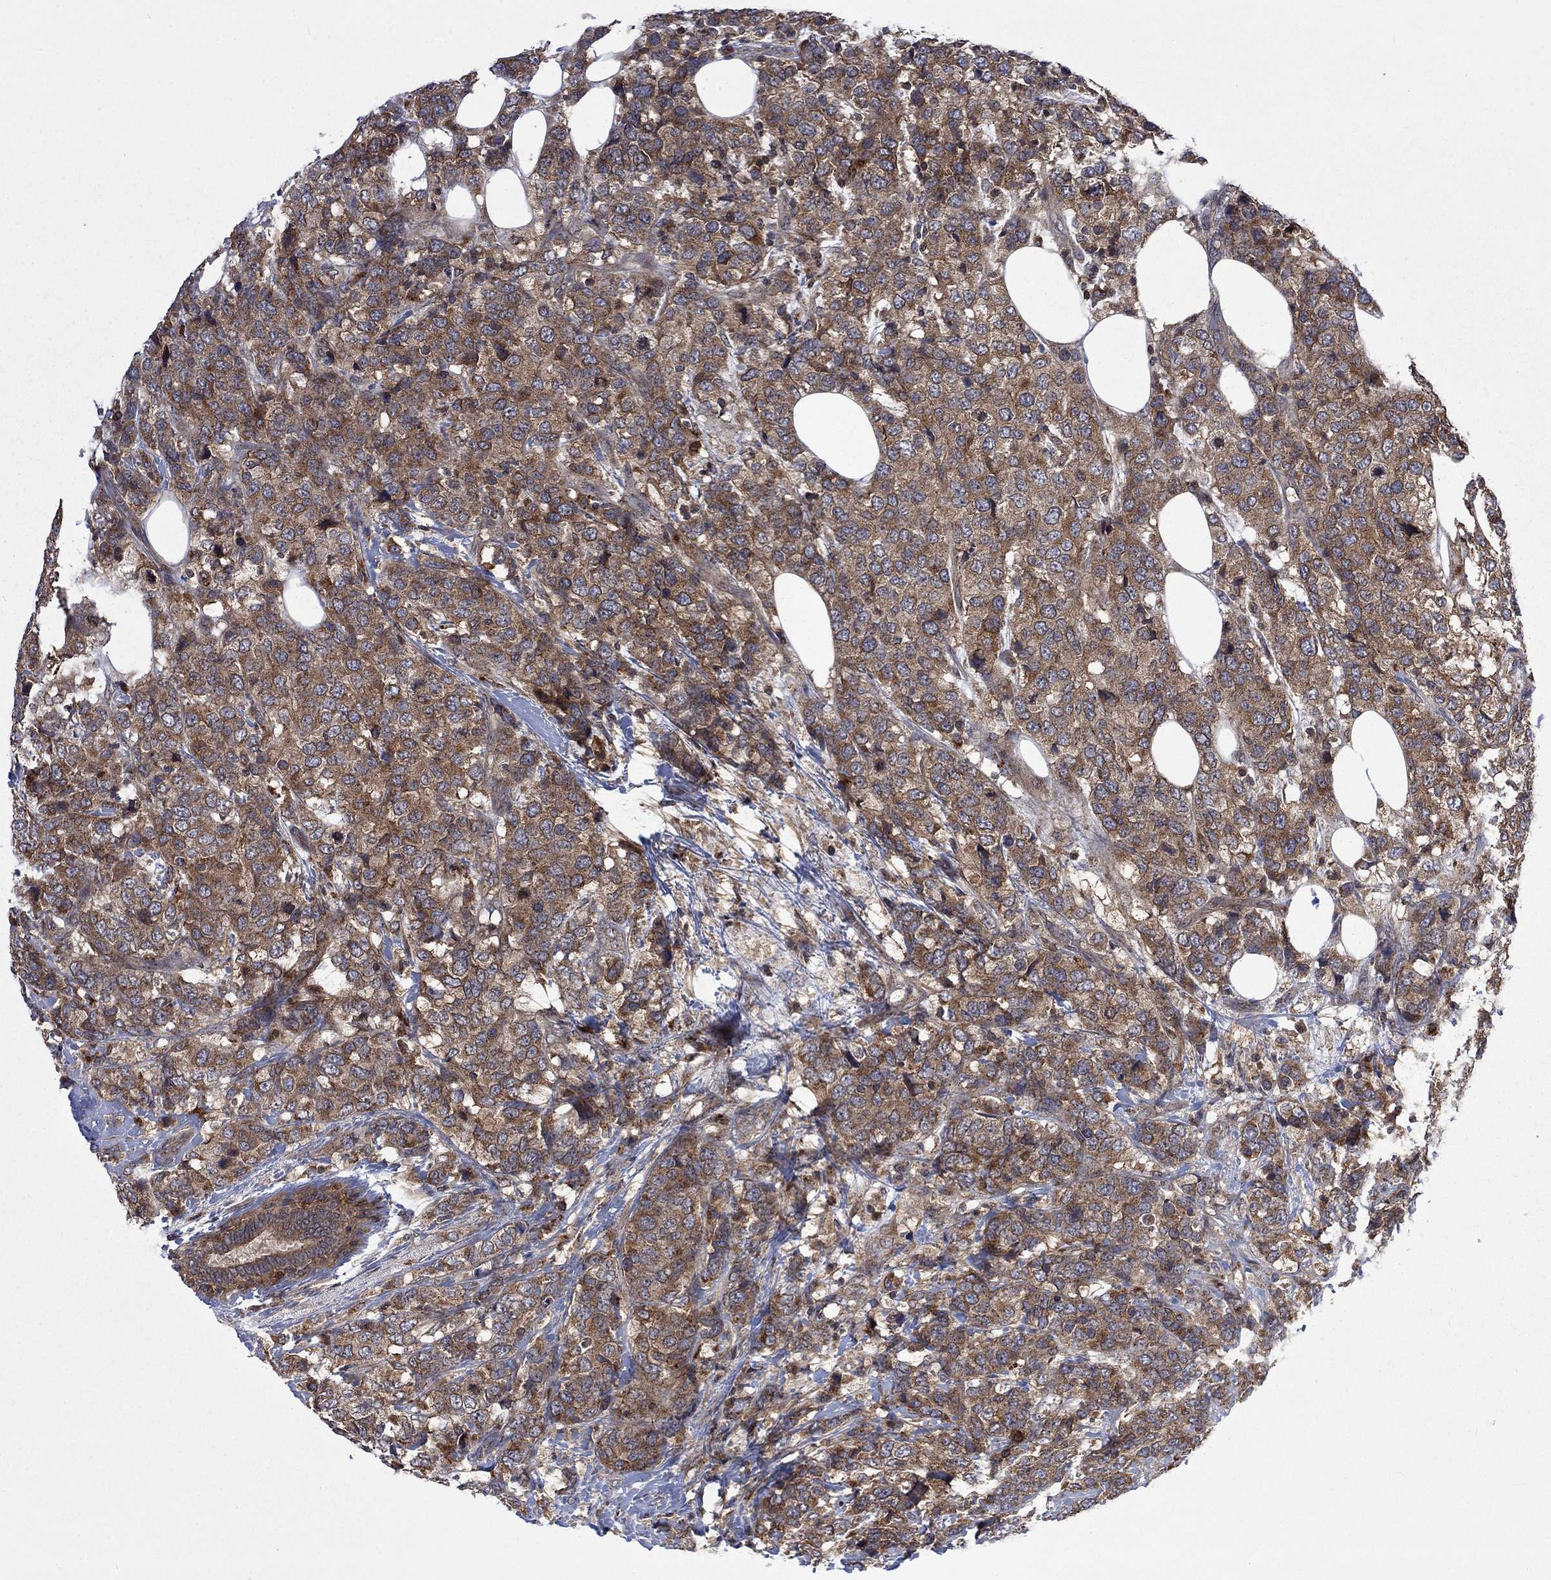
{"staining": {"intensity": "moderate", "quantity": ">75%", "location": "cytoplasmic/membranous"}, "tissue": "breast cancer", "cell_type": "Tumor cells", "image_type": "cancer", "snomed": [{"axis": "morphology", "description": "Lobular carcinoma"}, {"axis": "topography", "description": "Breast"}], "caption": "Immunohistochemical staining of breast cancer displays moderate cytoplasmic/membranous protein positivity in about >75% of tumor cells.", "gene": "TMEM33", "patient": {"sex": "female", "age": 59}}